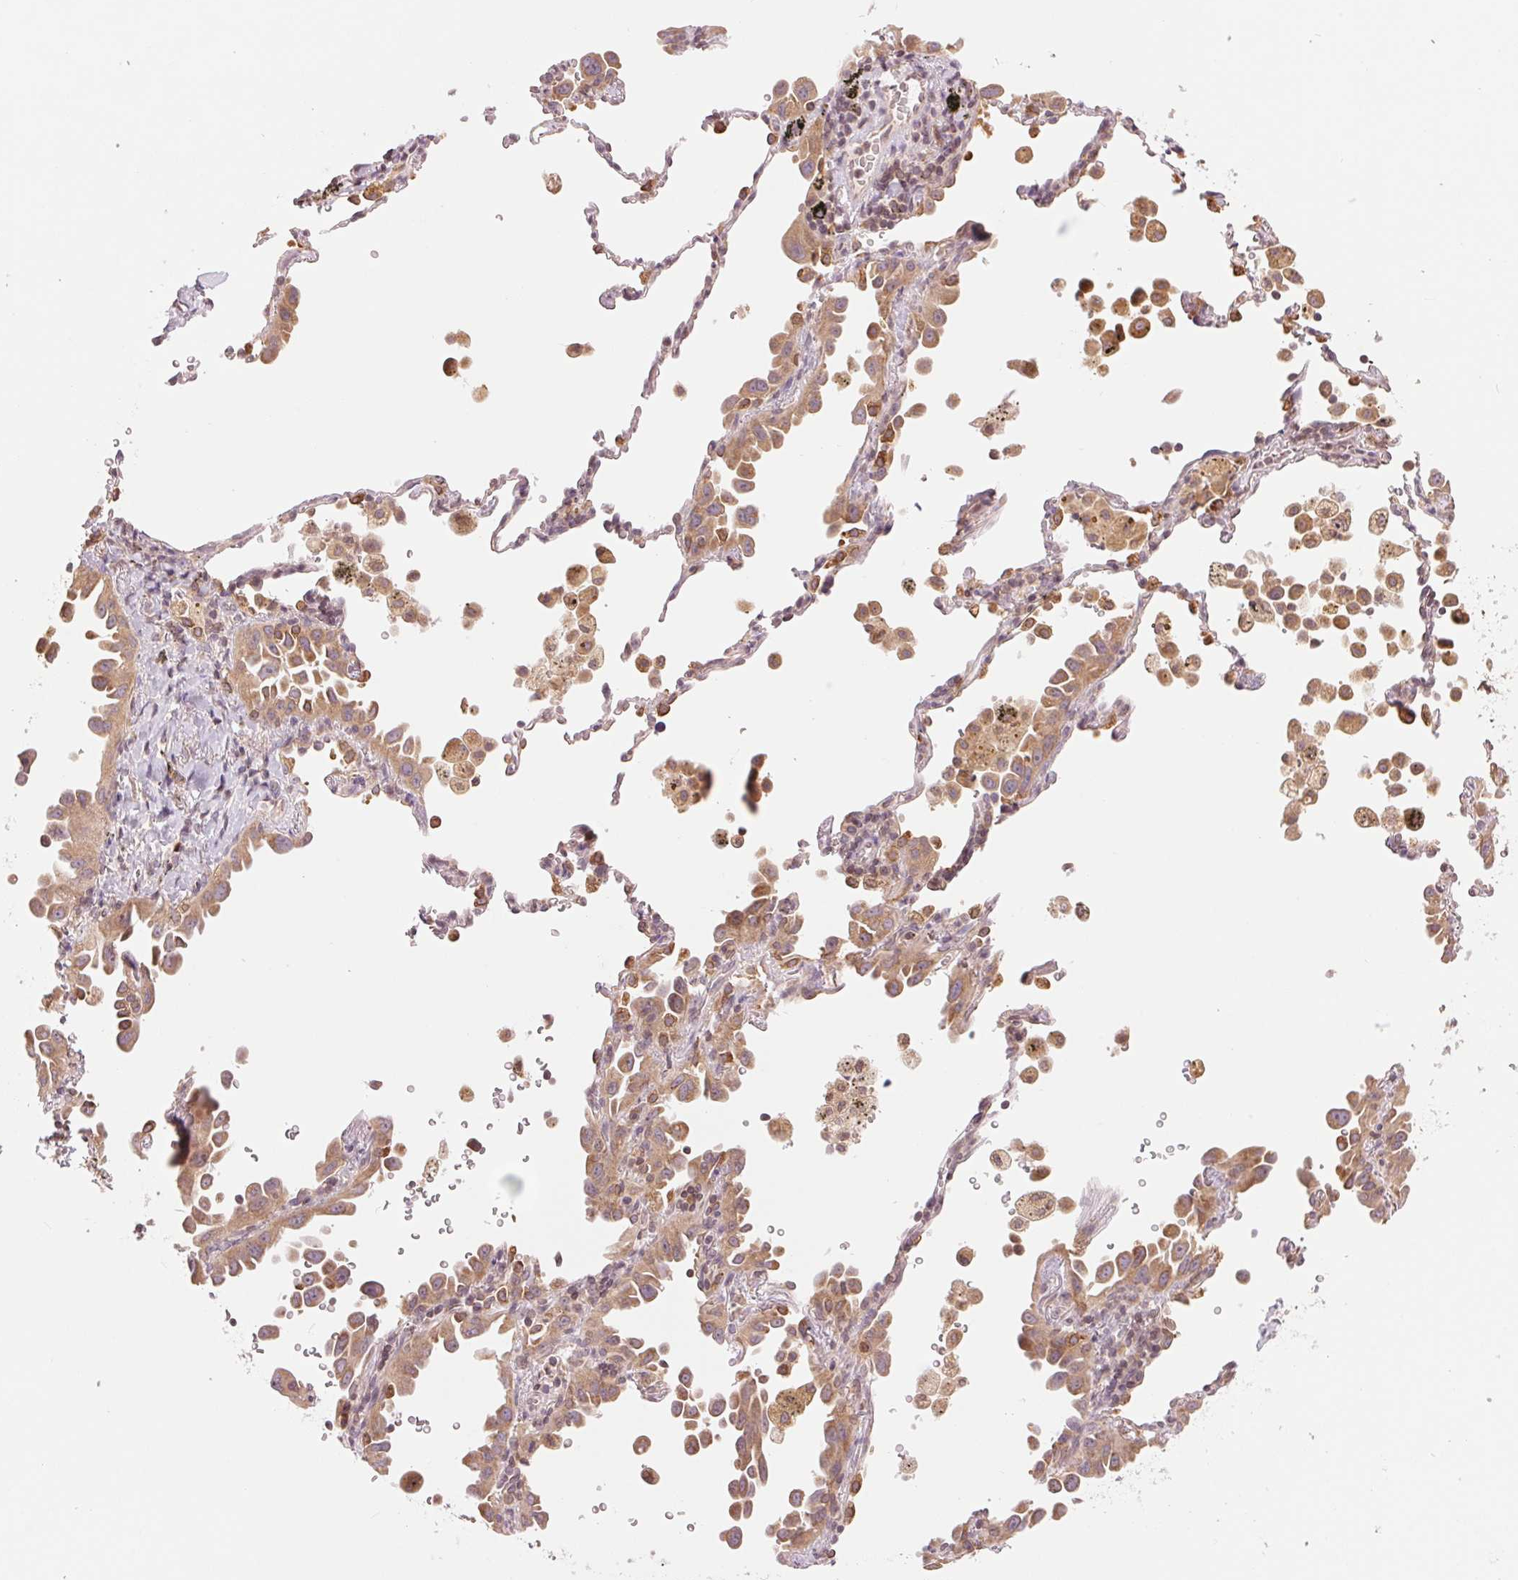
{"staining": {"intensity": "weak", "quantity": ">75%", "location": "cytoplasmic/membranous"}, "tissue": "lung cancer", "cell_type": "Tumor cells", "image_type": "cancer", "snomed": [{"axis": "morphology", "description": "Adenocarcinoma, NOS"}, {"axis": "topography", "description": "Lung"}], "caption": "Protein expression analysis of human lung cancer (adenocarcinoma) reveals weak cytoplasmic/membranous staining in approximately >75% of tumor cells.", "gene": "TECR", "patient": {"sex": "male", "age": 68}}